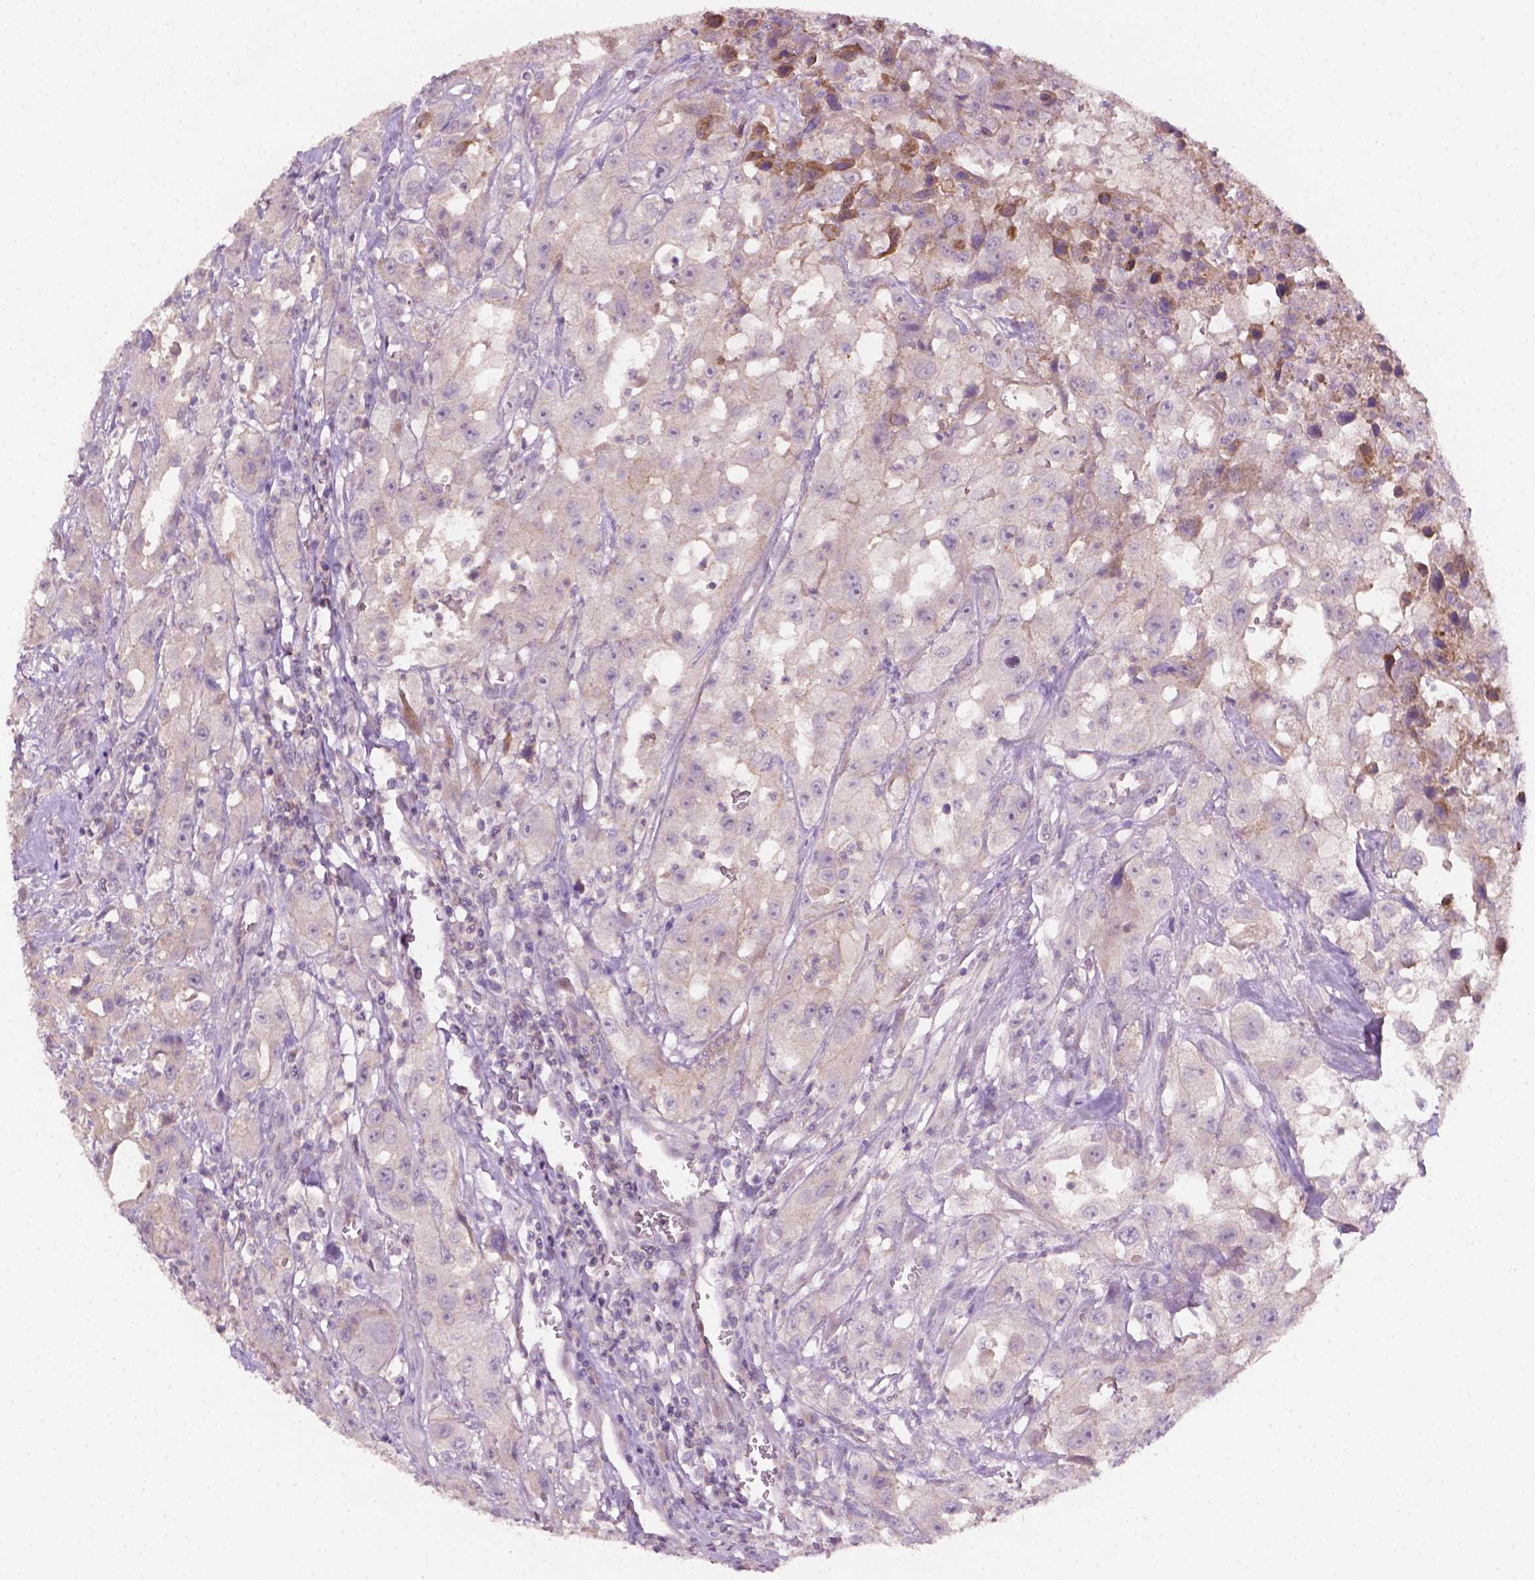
{"staining": {"intensity": "negative", "quantity": "none", "location": "none"}, "tissue": "urothelial cancer", "cell_type": "Tumor cells", "image_type": "cancer", "snomed": [{"axis": "morphology", "description": "Urothelial carcinoma, High grade"}, {"axis": "topography", "description": "Urinary bladder"}], "caption": "The photomicrograph demonstrates no staining of tumor cells in high-grade urothelial carcinoma.", "gene": "EGFR", "patient": {"sex": "male", "age": 79}}